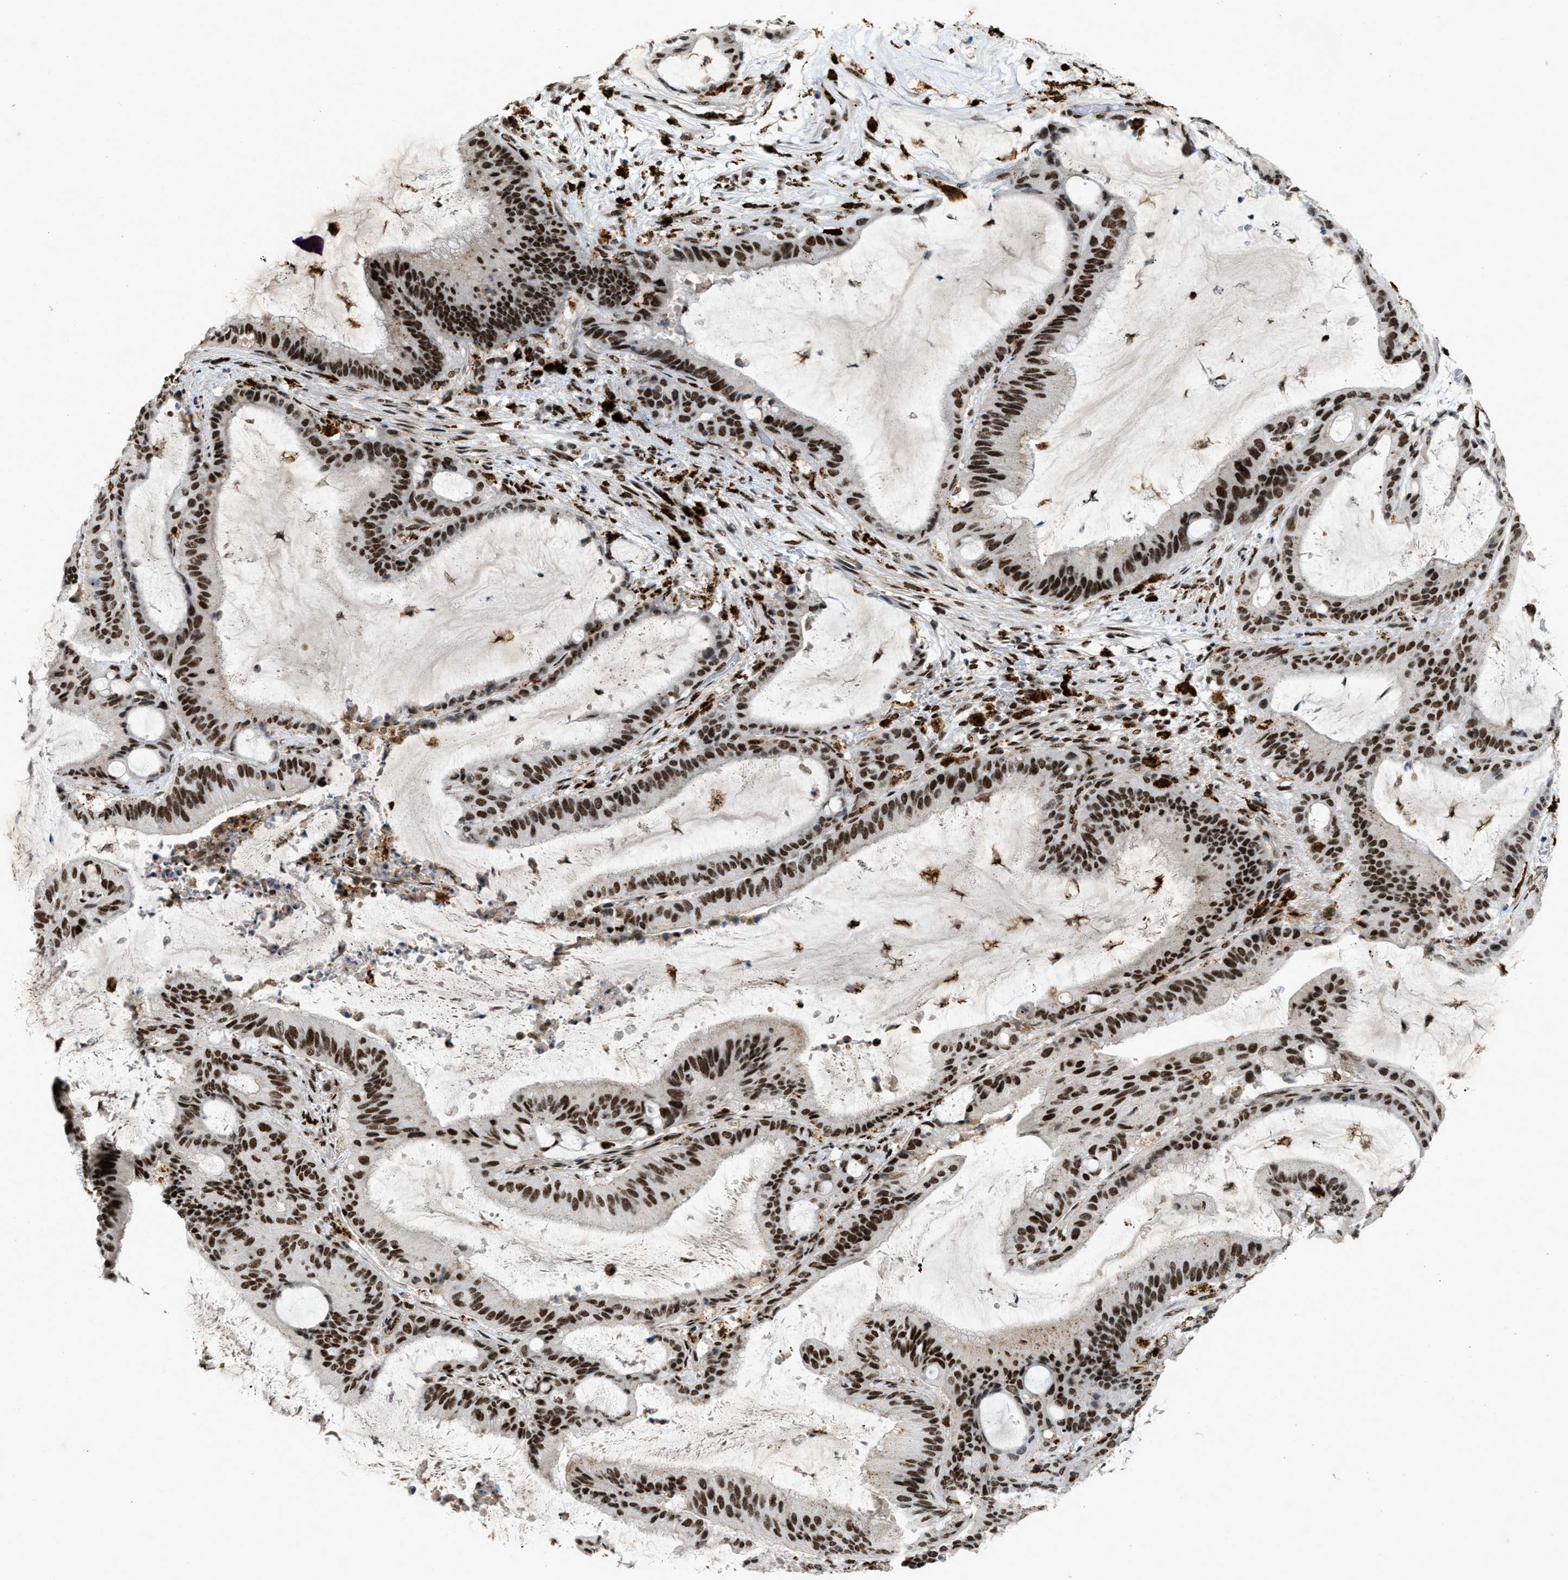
{"staining": {"intensity": "strong", "quantity": ">75%", "location": "nuclear"}, "tissue": "liver cancer", "cell_type": "Tumor cells", "image_type": "cancer", "snomed": [{"axis": "morphology", "description": "Normal tissue, NOS"}, {"axis": "morphology", "description": "Cholangiocarcinoma"}, {"axis": "topography", "description": "Liver"}, {"axis": "topography", "description": "Peripheral nerve tissue"}], "caption": "Protein staining of liver cancer (cholangiocarcinoma) tissue demonstrates strong nuclear positivity in about >75% of tumor cells. (Stains: DAB (3,3'-diaminobenzidine) in brown, nuclei in blue, Microscopy: brightfield microscopy at high magnification).", "gene": "NUMA1", "patient": {"sex": "female", "age": 73}}